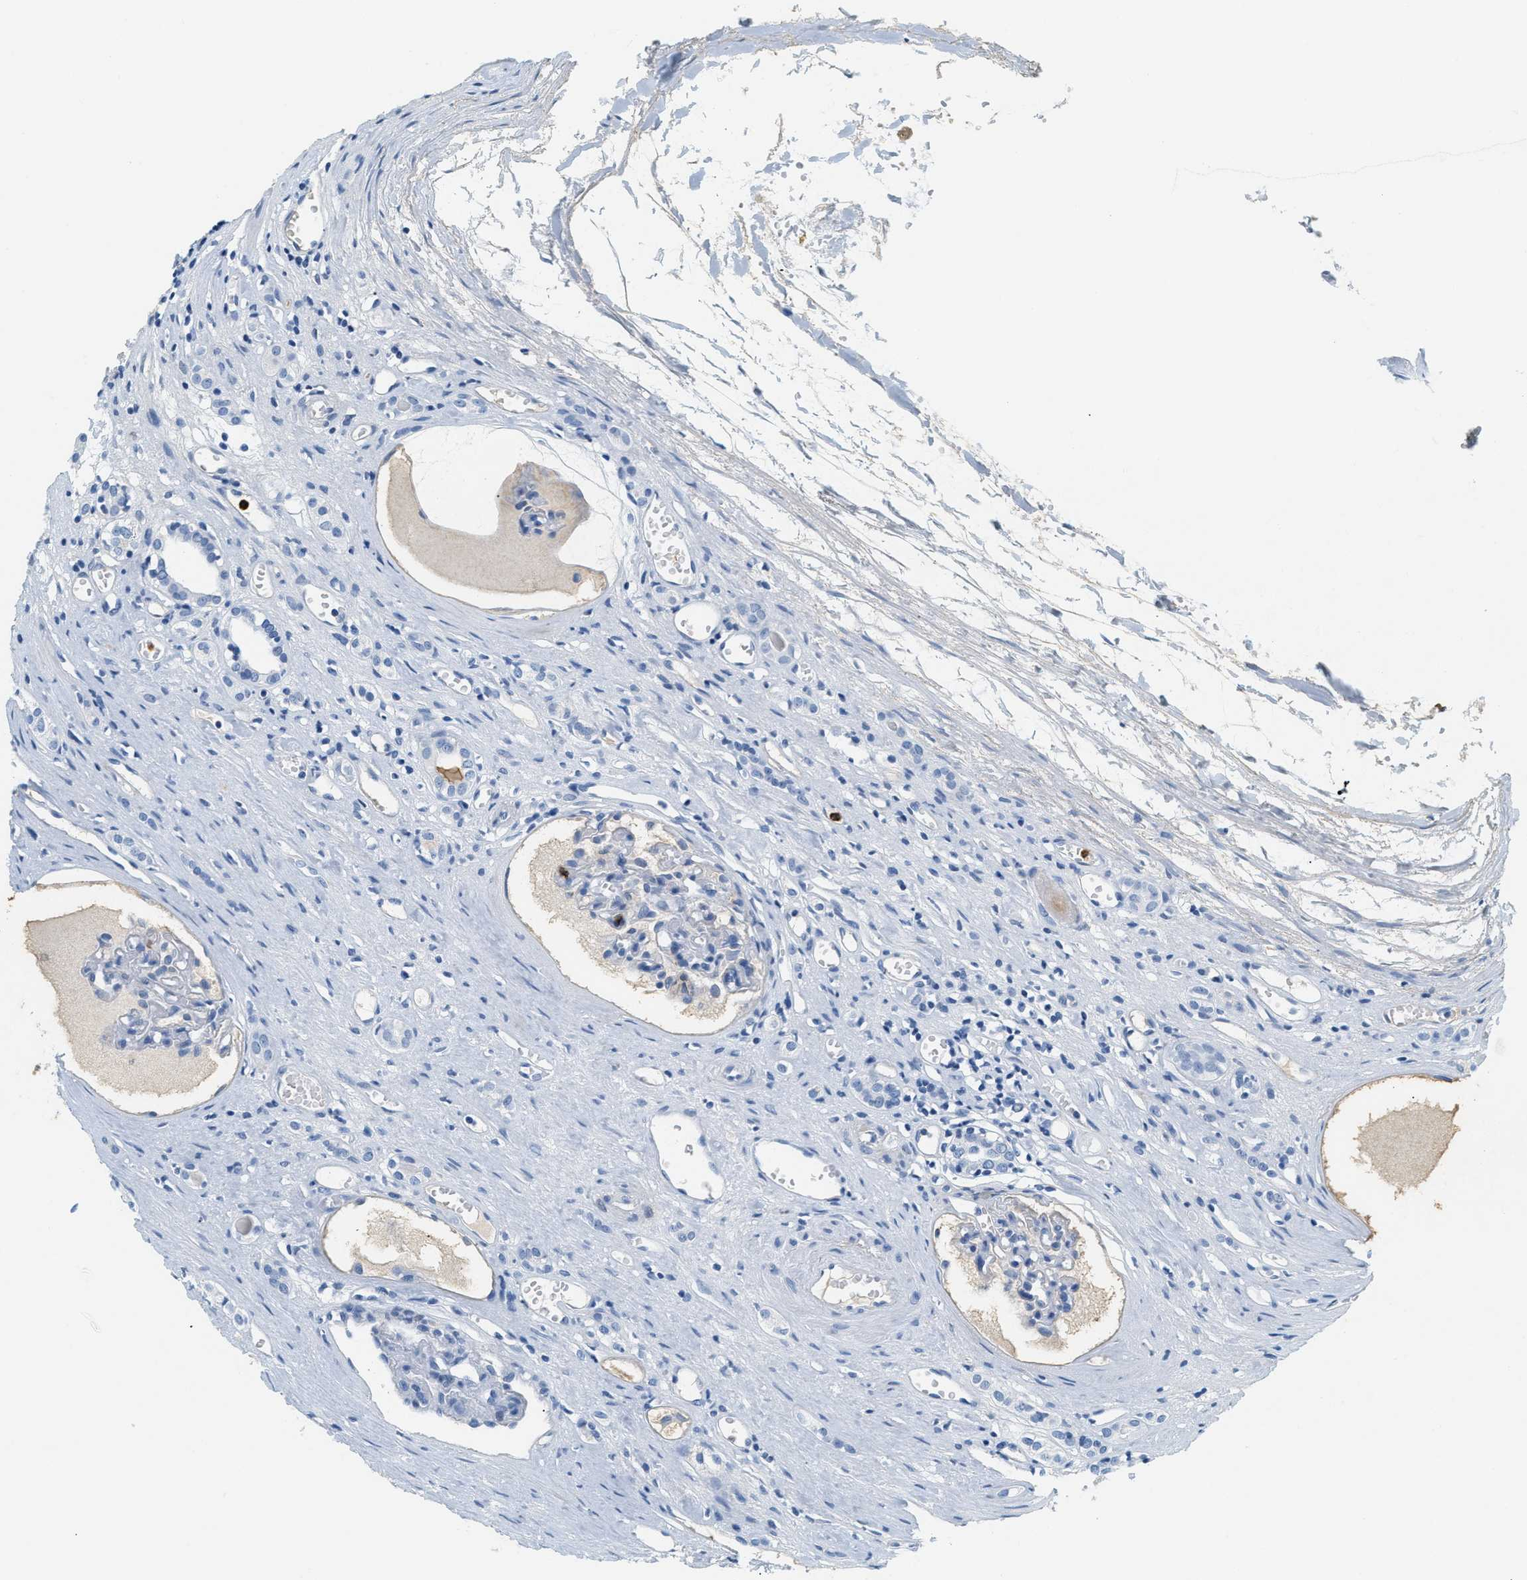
{"staining": {"intensity": "negative", "quantity": "none", "location": "none"}, "tissue": "renal cancer", "cell_type": "Tumor cells", "image_type": "cancer", "snomed": [{"axis": "morphology", "description": "Adenocarcinoma, NOS"}, {"axis": "topography", "description": "Kidney"}], "caption": "Renal adenocarcinoma was stained to show a protein in brown. There is no significant staining in tumor cells.", "gene": "LCN2", "patient": {"sex": "male", "age": 56}}